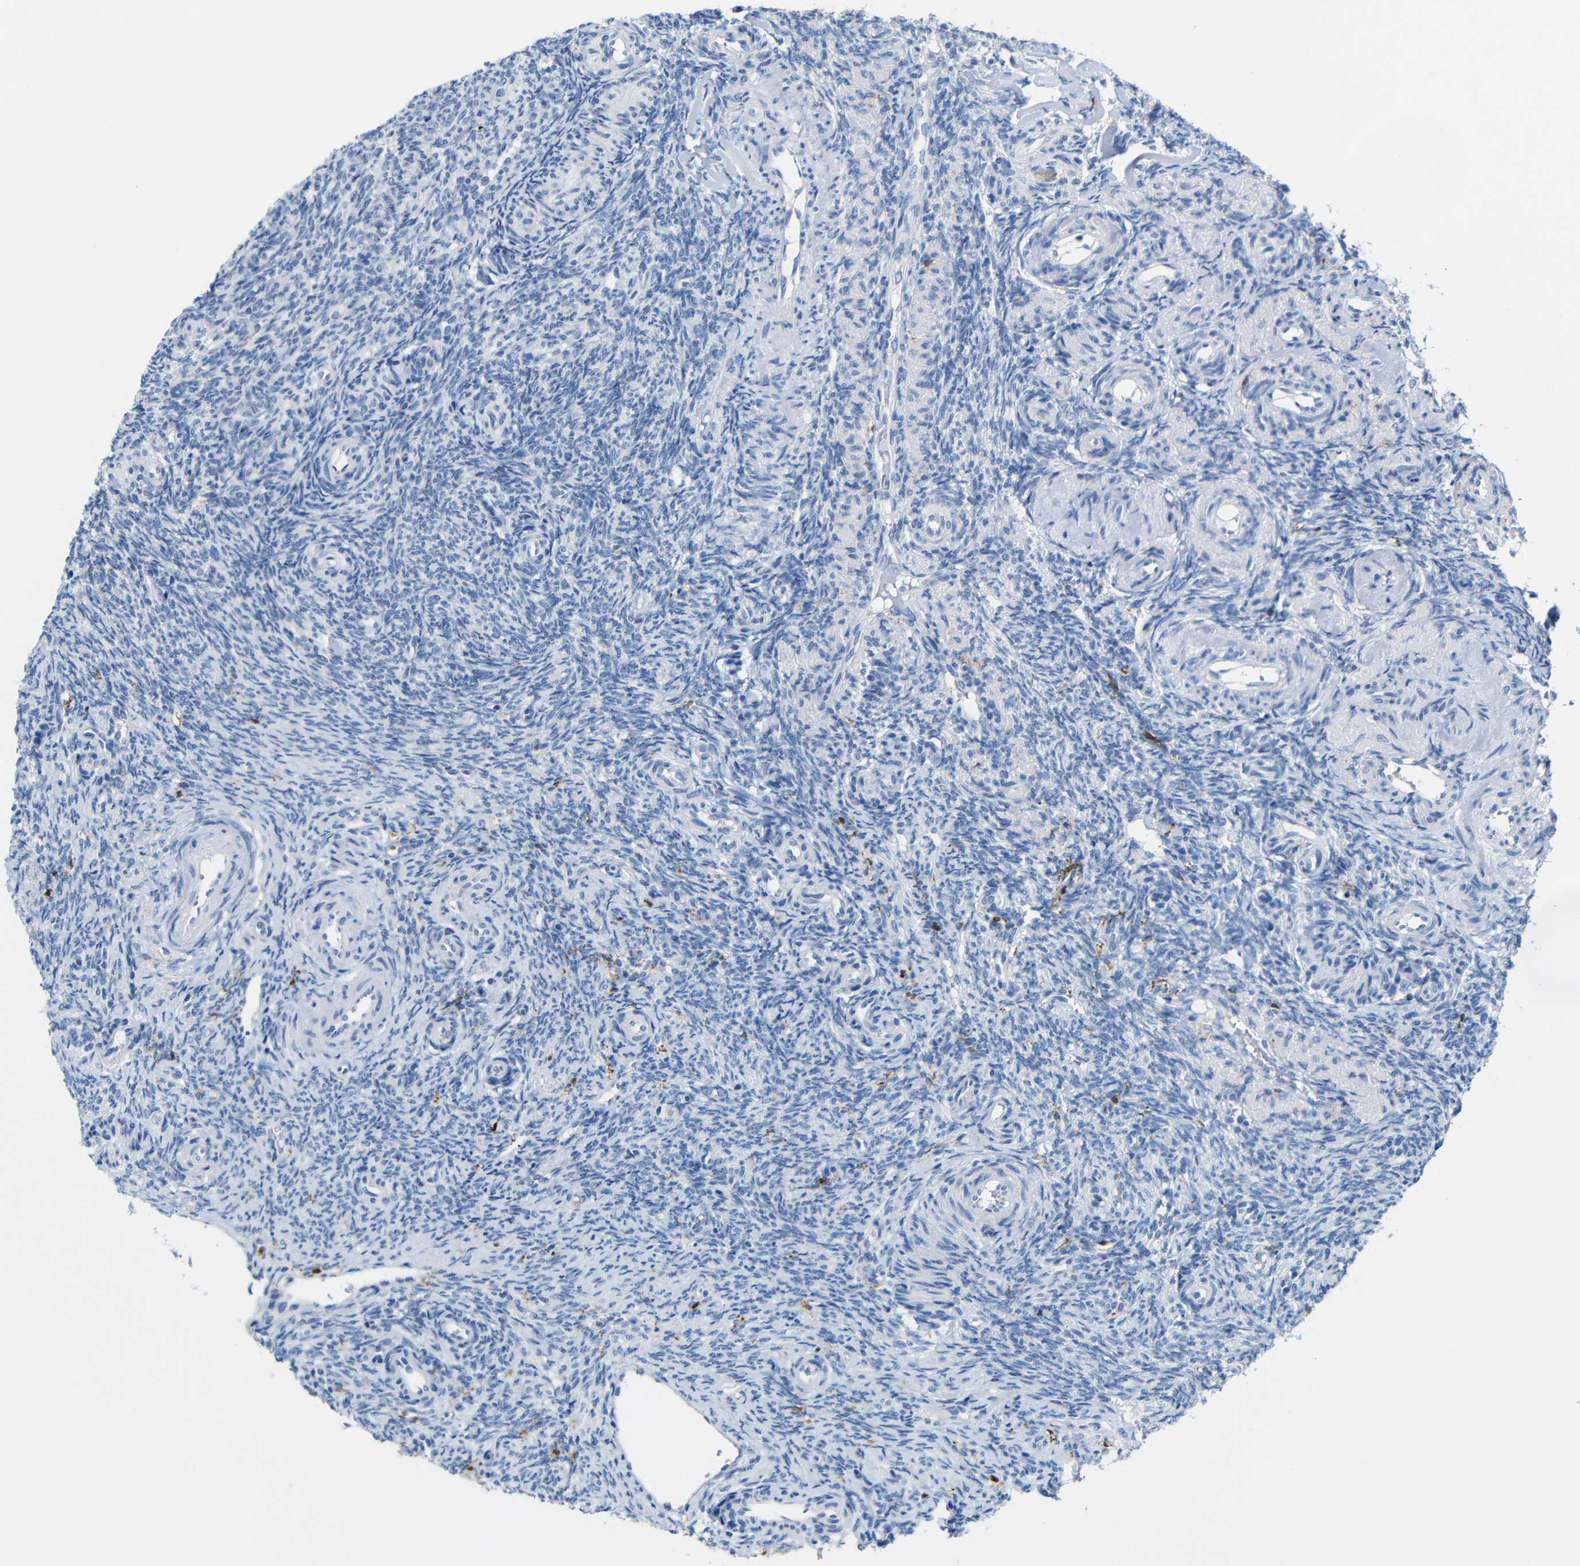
{"staining": {"intensity": "negative", "quantity": "none", "location": "none"}, "tissue": "ovary", "cell_type": "Ovarian stroma cells", "image_type": "normal", "snomed": [{"axis": "morphology", "description": "Normal tissue, NOS"}, {"axis": "topography", "description": "Ovary"}], "caption": "The photomicrograph shows no significant positivity in ovarian stroma cells of ovary.", "gene": "C1orf210", "patient": {"sex": "female", "age": 41}}